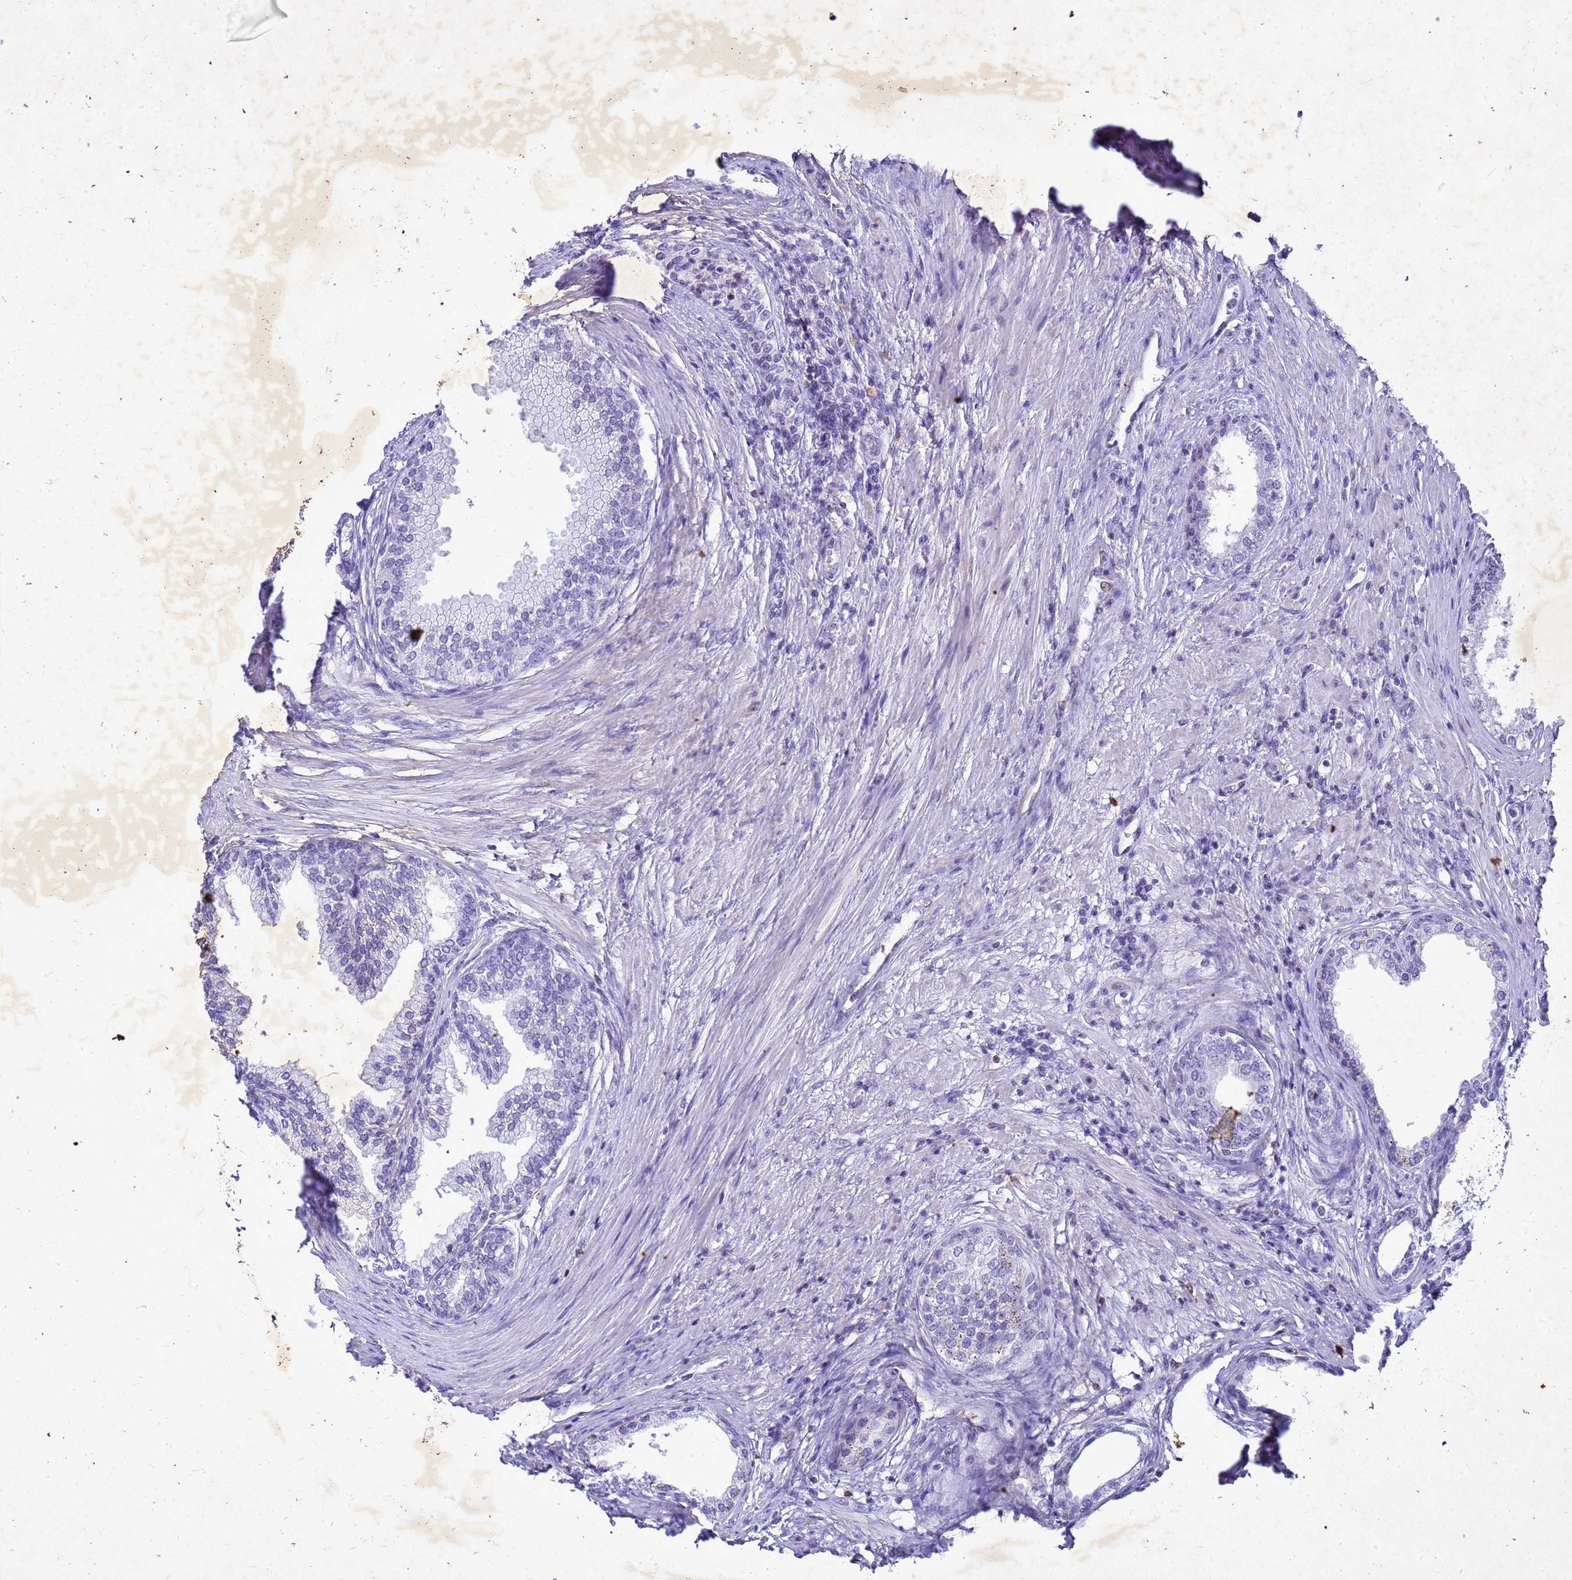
{"staining": {"intensity": "negative", "quantity": "none", "location": "none"}, "tissue": "prostate", "cell_type": "Glandular cells", "image_type": "normal", "snomed": [{"axis": "morphology", "description": "Normal tissue, NOS"}, {"axis": "topography", "description": "Prostate"}], "caption": "IHC of benign prostate reveals no expression in glandular cells. (DAB (3,3'-diaminobenzidine) IHC with hematoxylin counter stain).", "gene": "COPS9", "patient": {"sex": "male", "age": 76}}